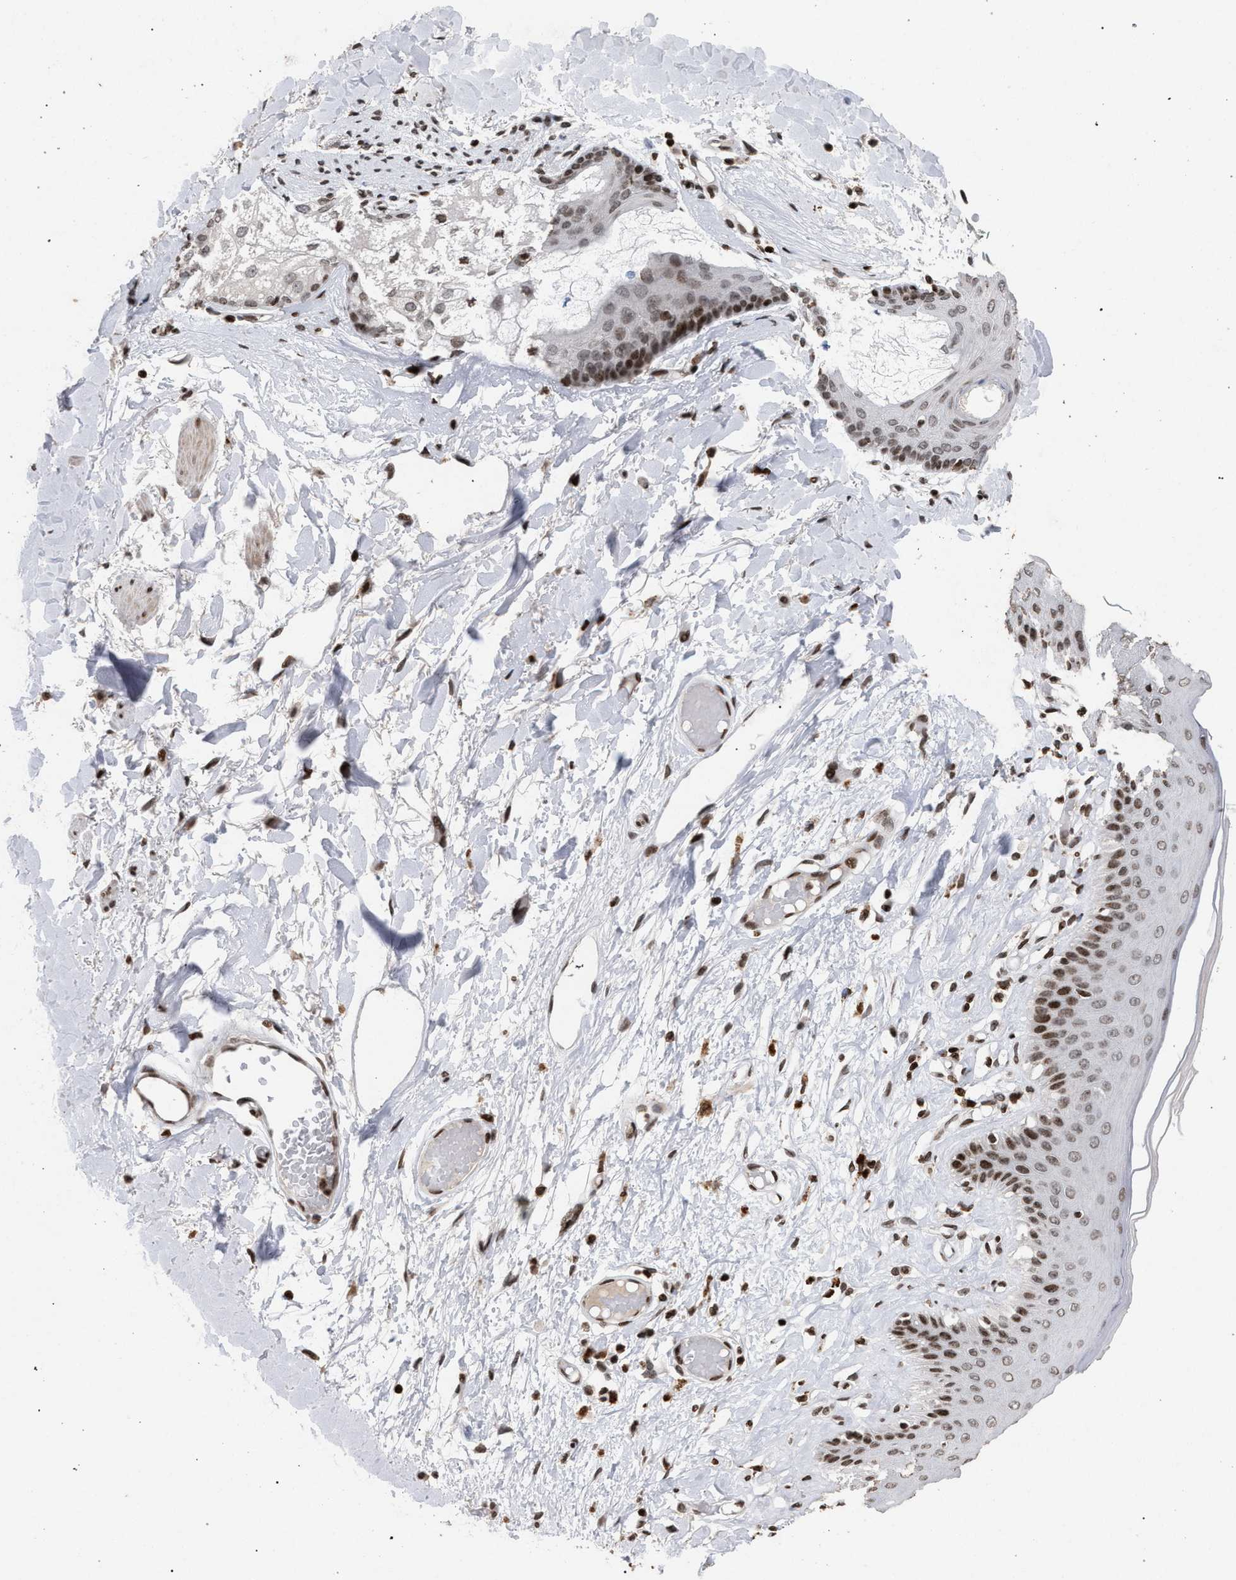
{"staining": {"intensity": "strong", "quantity": ">75%", "location": "nuclear"}, "tissue": "skin", "cell_type": "Epidermal cells", "image_type": "normal", "snomed": [{"axis": "morphology", "description": "Normal tissue, NOS"}, {"axis": "topography", "description": "Vulva"}], "caption": "Strong nuclear staining is present in approximately >75% of epidermal cells in unremarkable skin. The protein is shown in brown color, while the nuclei are stained blue.", "gene": "FOXD3", "patient": {"sex": "female", "age": 73}}